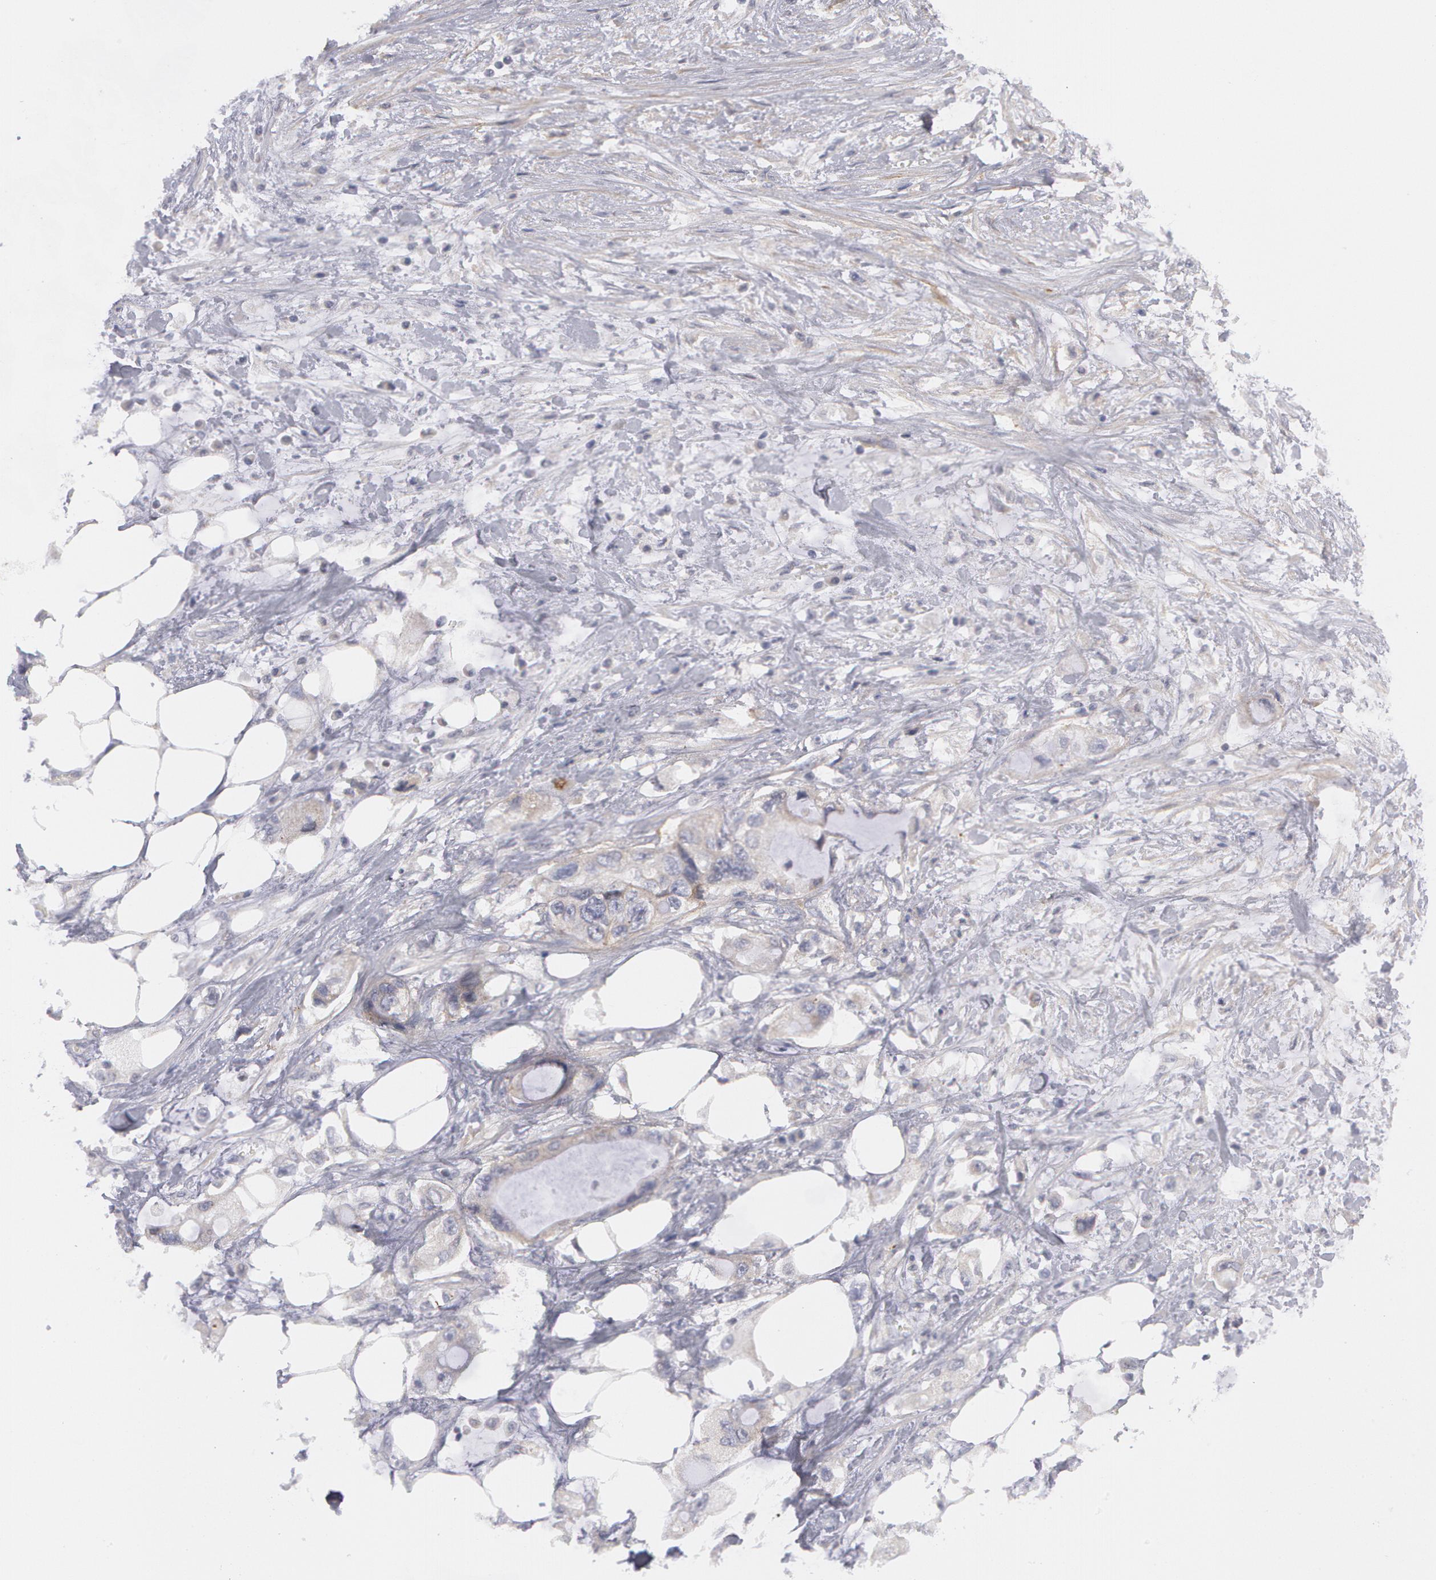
{"staining": {"intensity": "weak", "quantity": "25%-75%", "location": "cytoplasmic/membranous"}, "tissue": "pancreatic cancer", "cell_type": "Tumor cells", "image_type": "cancer", "snomed": [{"axis": "morphology", "description": "Adenocarcinoma, NOS"}, {"axis": "topography", "description": "Pancreas"}, {"axis": "topography", "description": "Stomach, upper"}], "caption": "Brown immunohistochemical staining in human pancreatic adenocarcinoma exhibits weak cytoplasmic/membranous positivity in approximately 25%-75% of tumor cells.", "gene": "ERBB2", "patient": {"sex": "male", "age": 77}}